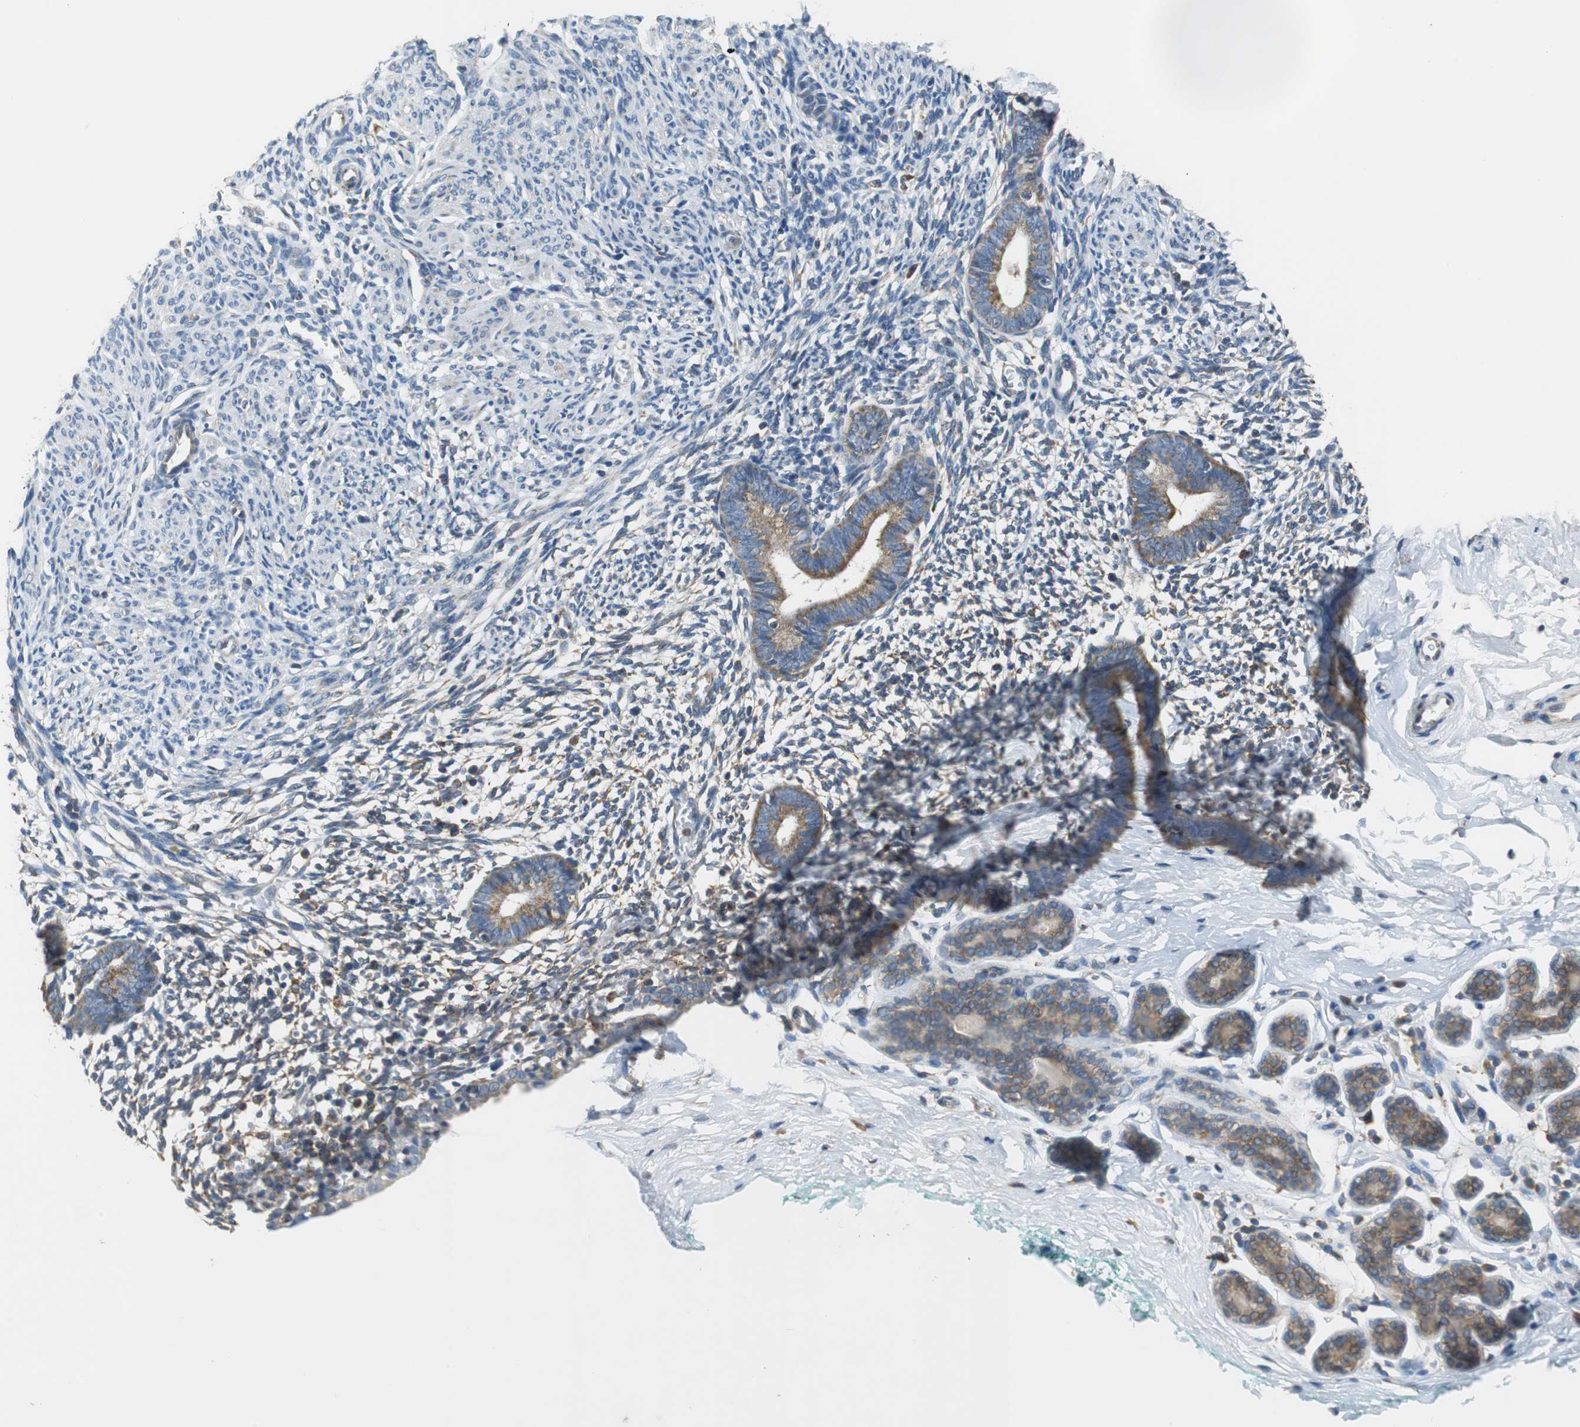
{"staining": {"intensity": "moderate", "quantity": ">75%", "location": "cytoplasmic/membranous"}, "tissue": "endometrium", "cell_type": "Cells in endometrial stroma", "image_type": "normal", "snomed": [{"axis": "morphology", "description": "Normal tissue, NOS"}, {"axis": "morphology", "description": "Atrophy, NOS"}, {"axis": "topography", "description": "Uterus"}, {"axis": "topography", "description": "Endometrium"}], "caption": "Unremarkable endometrium exhibits moderate cytoplasmic/membranous staining in about >75% of cells in endometrial stroma, visualized by immunohistochemistry.", "gene": "CNOT3", "patient": {"sex": "female", "age": 68}}